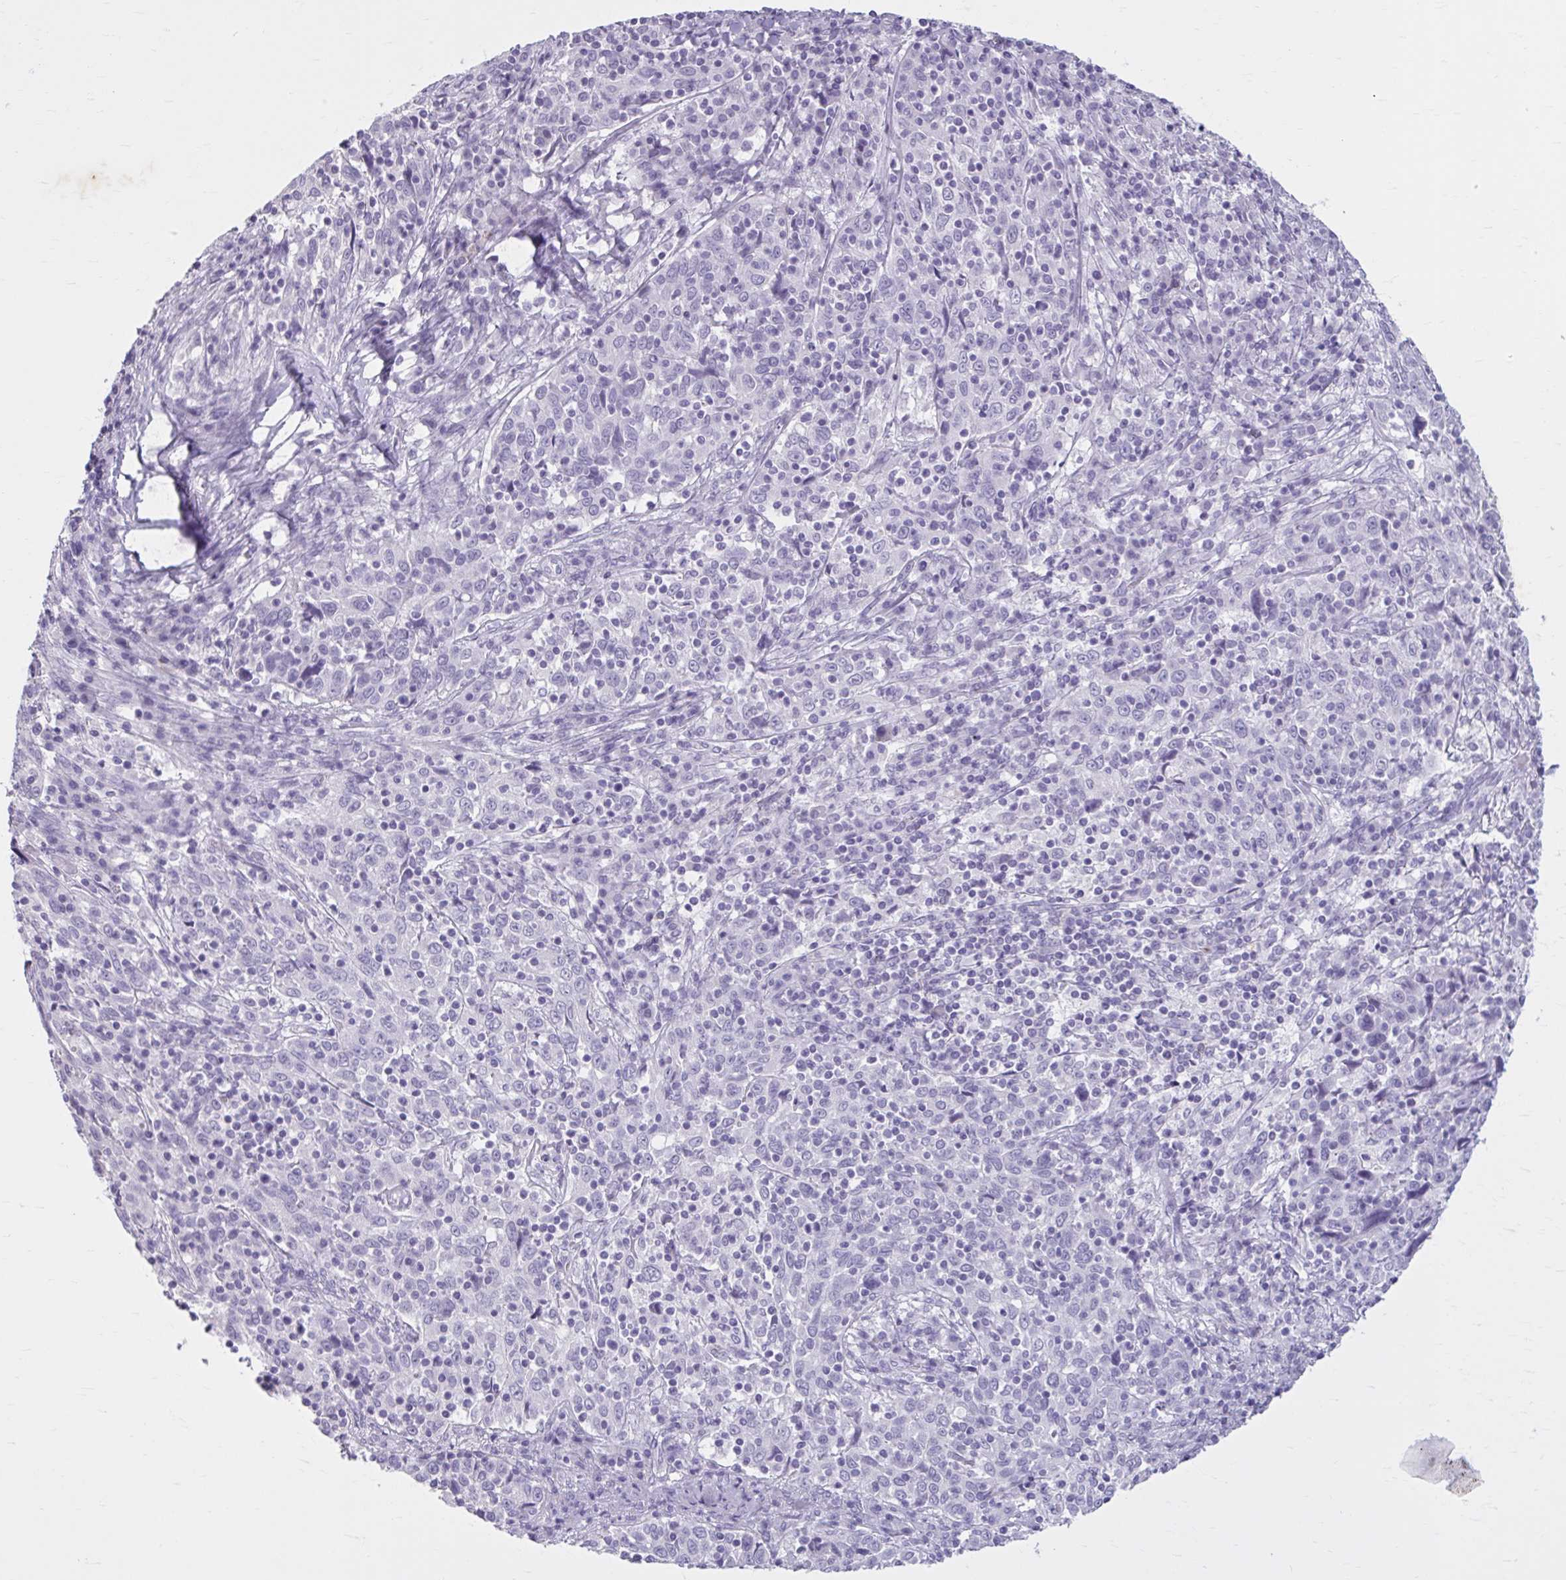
{"staining": {"intensity": "negative", "quantity": "none", "location": "none"}, "tissue": "cervical cancer", "cell_type": "Tumor cells", "image_type": "cancer", "snomed": [{"axis": "morphology", "description": "Squamous cell carcinoma, NOS"}, {"axis": "topography", "description": "Cervix"}], "caption": "Tumor cells show no significant expression in squamous cell carcinoma (cervical).", "gene": "OR4B1", "patient": {"sex": "female", "age": 46}}